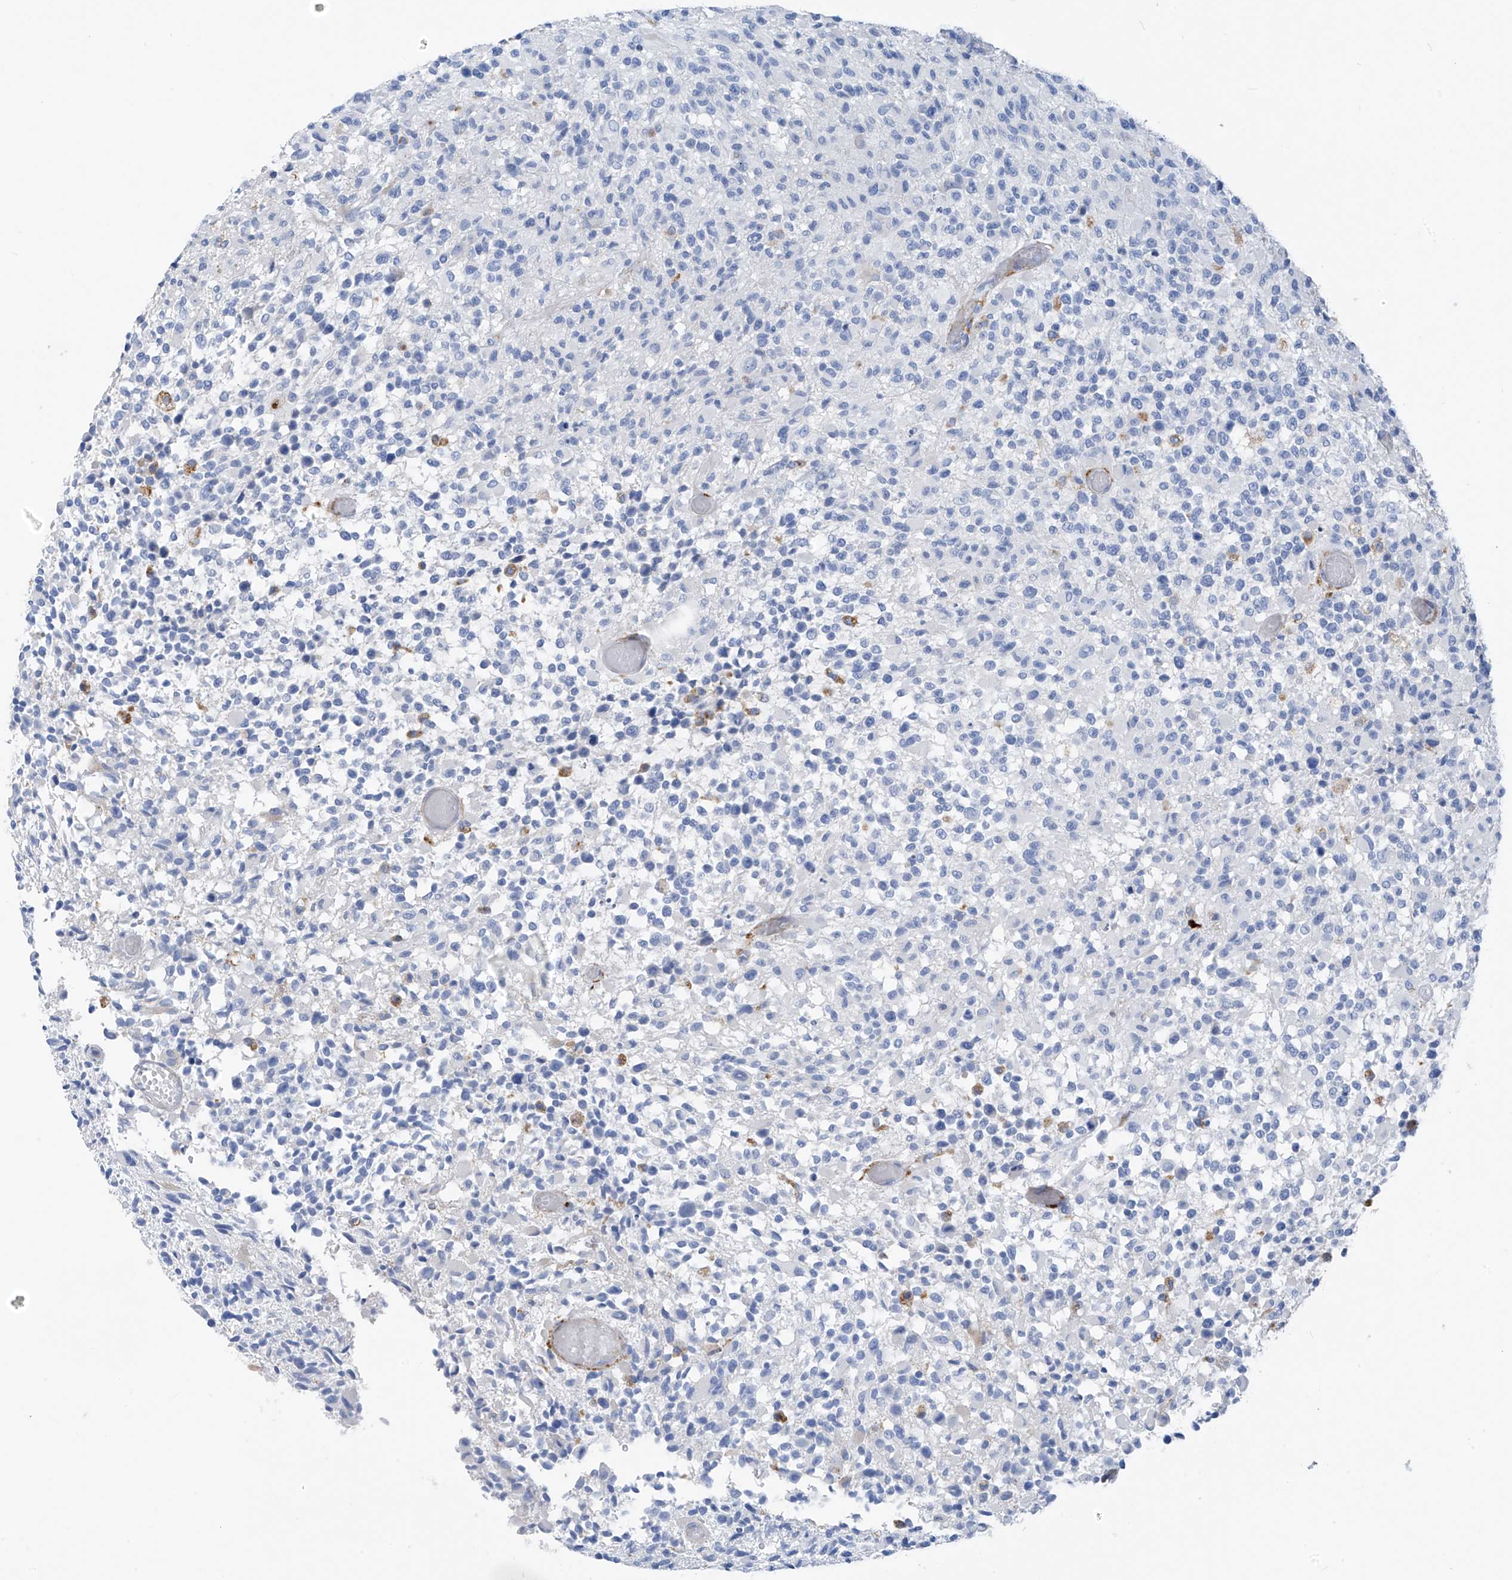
{"staining": {"intensity": "negative", "quantity": "none", "location": "none"}, "tissue": "glioma", "cell_type": "Tumor cells", "image_type": "cancer", "snomed": [{"axis": "morphology", "description": "Glioma, malignant, High grade"}, {"axis": "morphology", "description": "Glioblastoma, NOS"}, {"axis": "topography", "description": "Brain"}], "caption": "Immunohistochemistry (IHC) photomicrograph of neoplastic tissue: human high-grade glioma (malignant) stained with DAB demonstrates no significant protein staining in tumor cells.", "gene": "GLMP", "patient": {"sex": "male", "age": 60}}